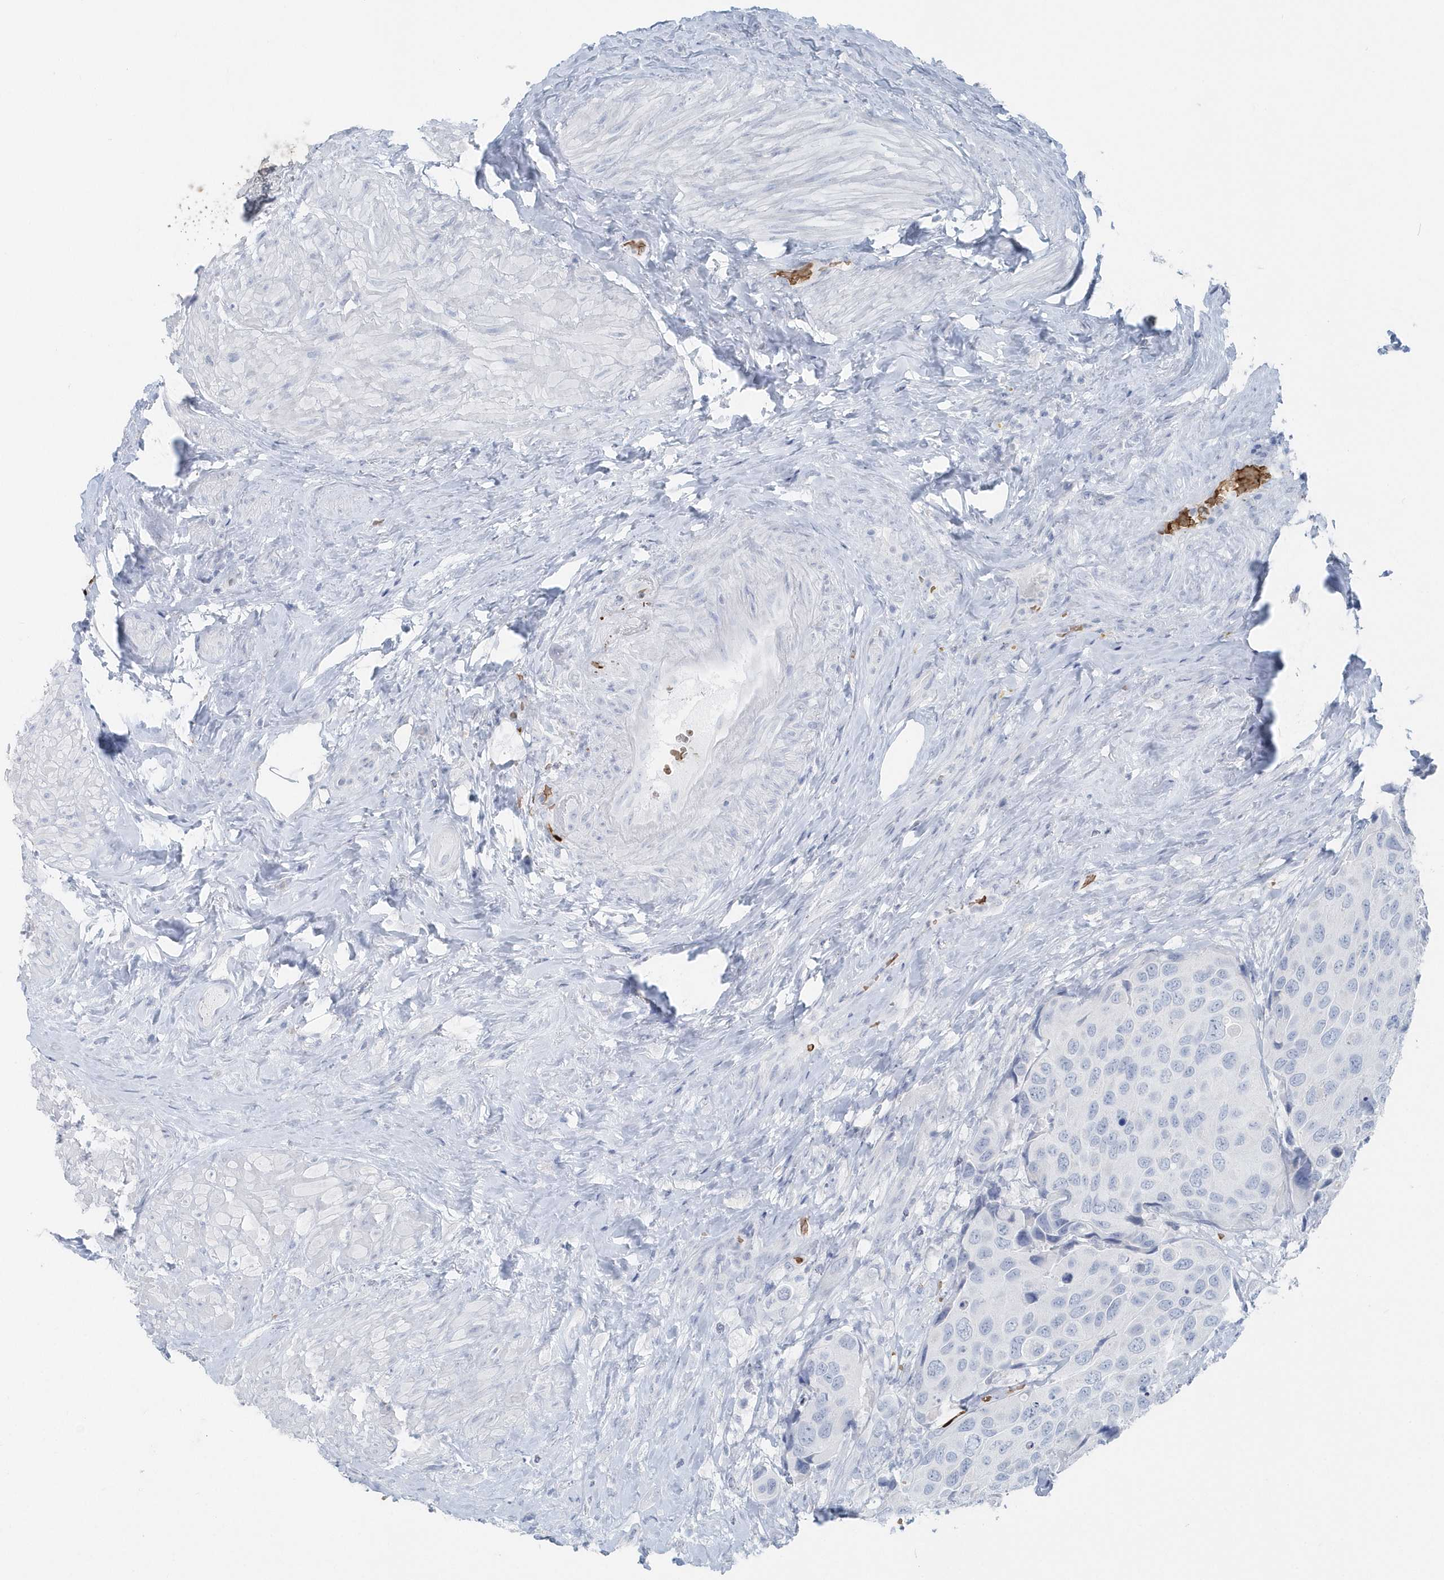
{"staining": {"intensity": "negative", "quantity": "none", "location": "none"}, "tissue": "urothelial cancer", "cell_type": "Tumor cells", "image_type": "cancer", "snomed": [{"axis": "morphology", "description": "Urothelial carcinoma, High grade"}, {"axis": "topography", "description": "Urinary bladder"}], "caption": "A high-resolution micrograph shows immunohistochemistry (IHC) staining of urothelial cancer, which displays no significant staining in tumor cells. (DAB IHC visualized using brightfield microscopy, high magnification).", "gene": "HBA2", "patient": {"sex": "male", "age": 74}}